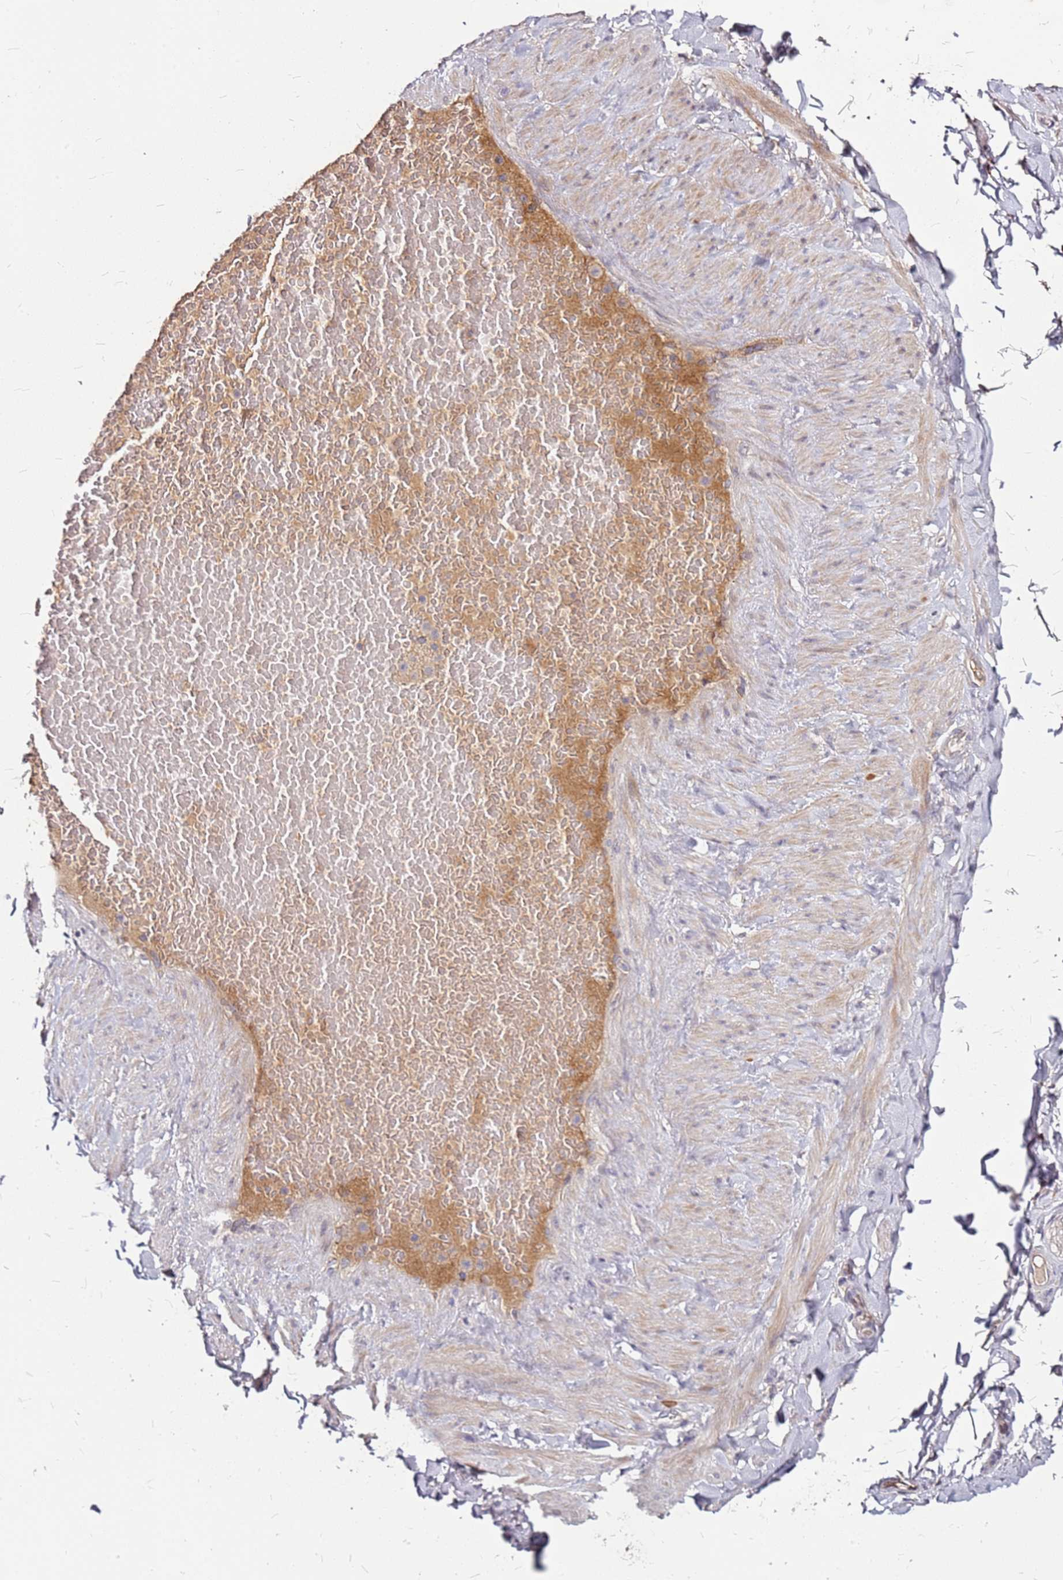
{"staining": {"intensity": "moderate", "quantity": ">75%", "location": "cytoplasmic/membranous"}, "tissue": "soft tissue", "cell_type": "Chondrocytes", "image_type": "normal", "snomed": [{"axis": "morphology", "description": "Normal tissue, NOS"}, {"axis": "topography", "description": "Soft tissue"}, {"axis": "topography", "description": "Vascular tissue"}], "caption": "Approximately >75% of chondrocytes in unremarkable soft tissue exhibit moderate cytoplasmic/membranous protein expression as visualized by brown immunohistochemical staining.", "gene": "DCDC2C", "patient": {"sex": "male", "age": 54}}